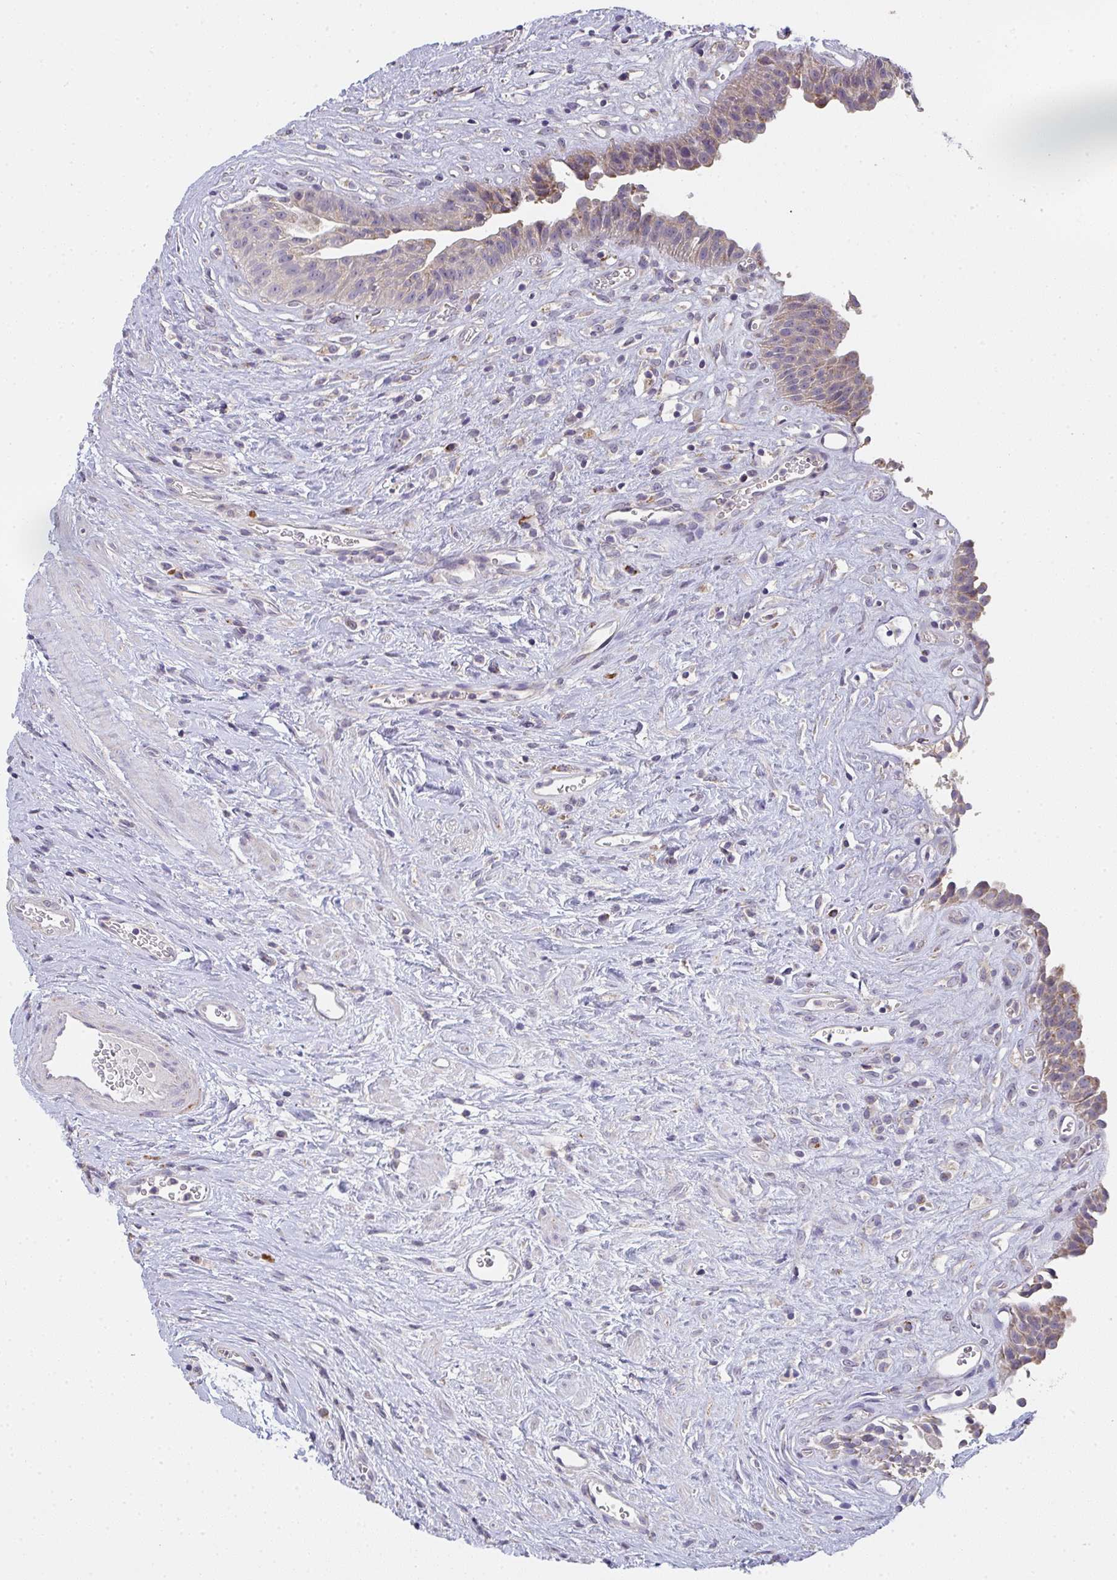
{"staining": {"intensity": "weak", "quantity": "25%-75%", "location": "cytoplasmic/membranous"}, "tissue": "urinary bladder", "cell_type": "Urothelial cells", "image_type": "normal", "snomed": [{"axis": "morphology", "description": "Normal tissue, NOS"}, {"axis": "topography", "description": "Urinary bladder"}], "caption": "Immunohistochemistry histopathology image of benign urinary bladder: urinary bladder stained using IHC reveals low levels of weak protein expression localized specifically in the cytoplasmic/membranous of urothelial cells, appearing as a cytoplasmic/membranous brown color.", "gene": "TMEM219", "patient": {"sex": "female", "age": 56}}